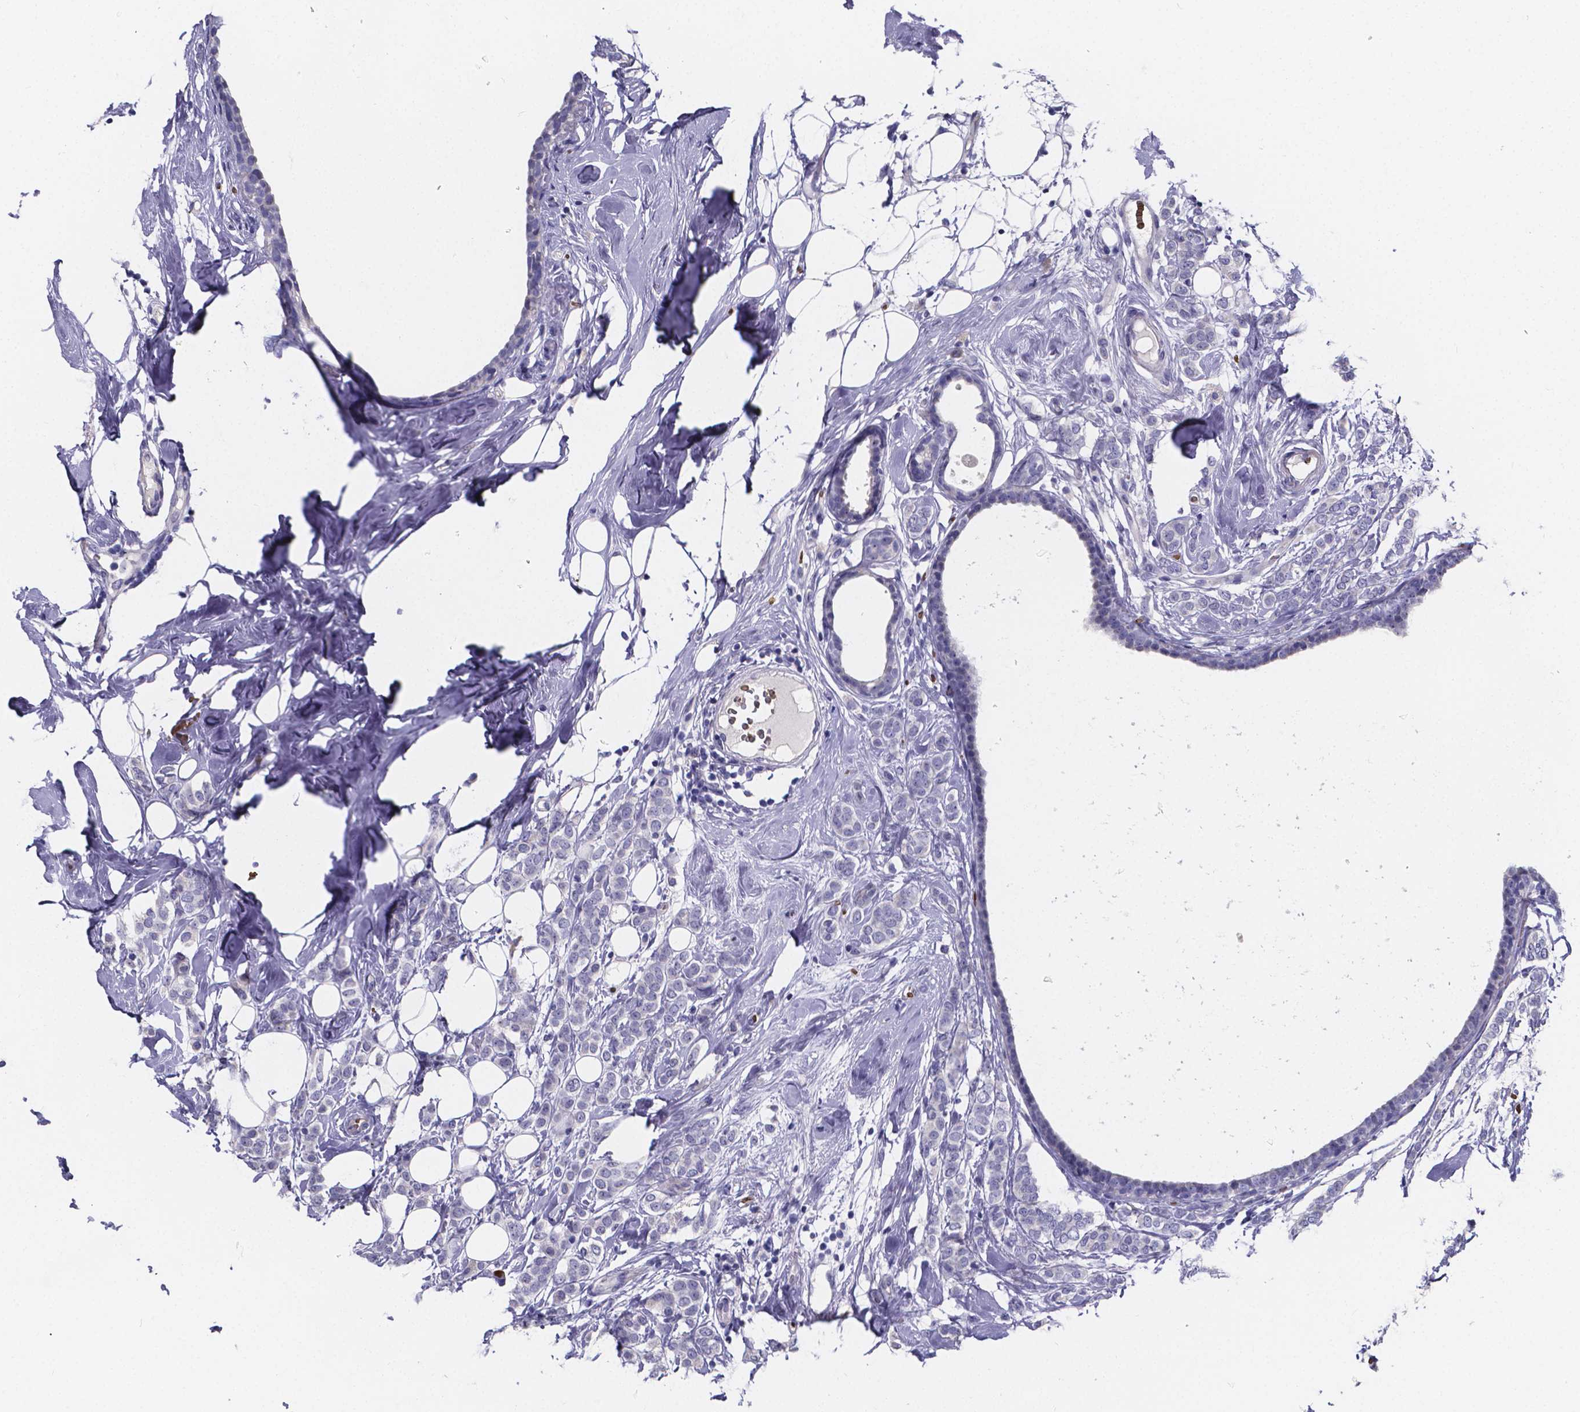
{"staining": {"intensity": "negative", "quantity": "none", "location": "none"}, "tissue": "breast cancer", "cell_type": "Tumor cells", "image_type": "cancer", "snomed": [{"axis": "morphology", "description": "Lobular carcinoma"}, {"axis": "topography", "description": "Breast"}], "caption": "Protein analysis of breast lobular carcinoma displays no significant staining in tumor cells.", "gene": "GABRA3", "patient": {"sex": "female", "age": 49}}